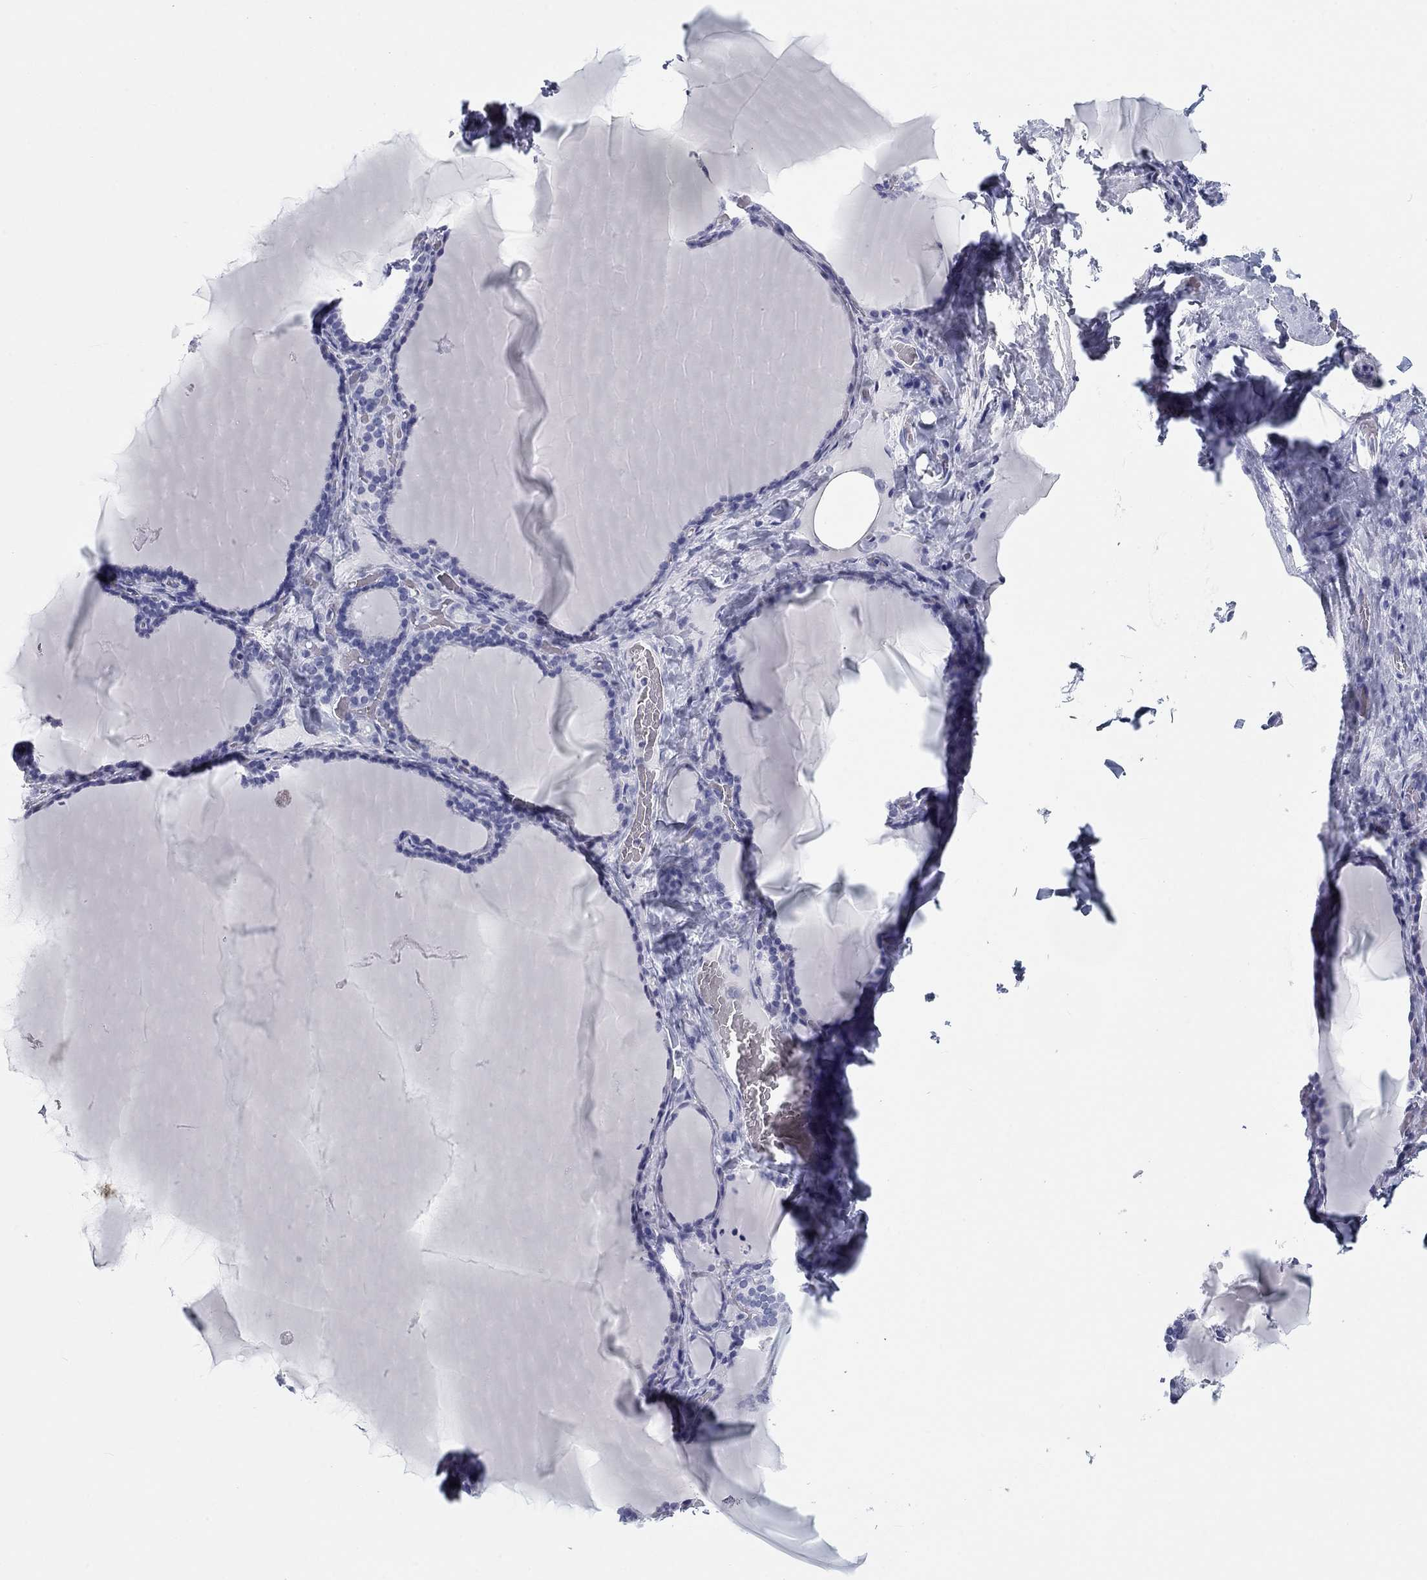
{"staining": {"intensity": "negative", "quantity": "none", "location": "none"}, "tissue": "thyroid gland", "cell_type": "Glandular cells", "image_type": "normal", "snomed": [{"axis": "morphology", "description": "Normal tissue, NOS"}, {"axis": "morphology", "description": "Hyperplasia, NOS"}, {"axis": "topography", "description": "Thyroid gland"}], "caption": "IHC of unremarkable human thyroid gland reveals no expression in glandular cells.", "gene": "CALB1", "patient": {"sex": "female", "age": 27}}